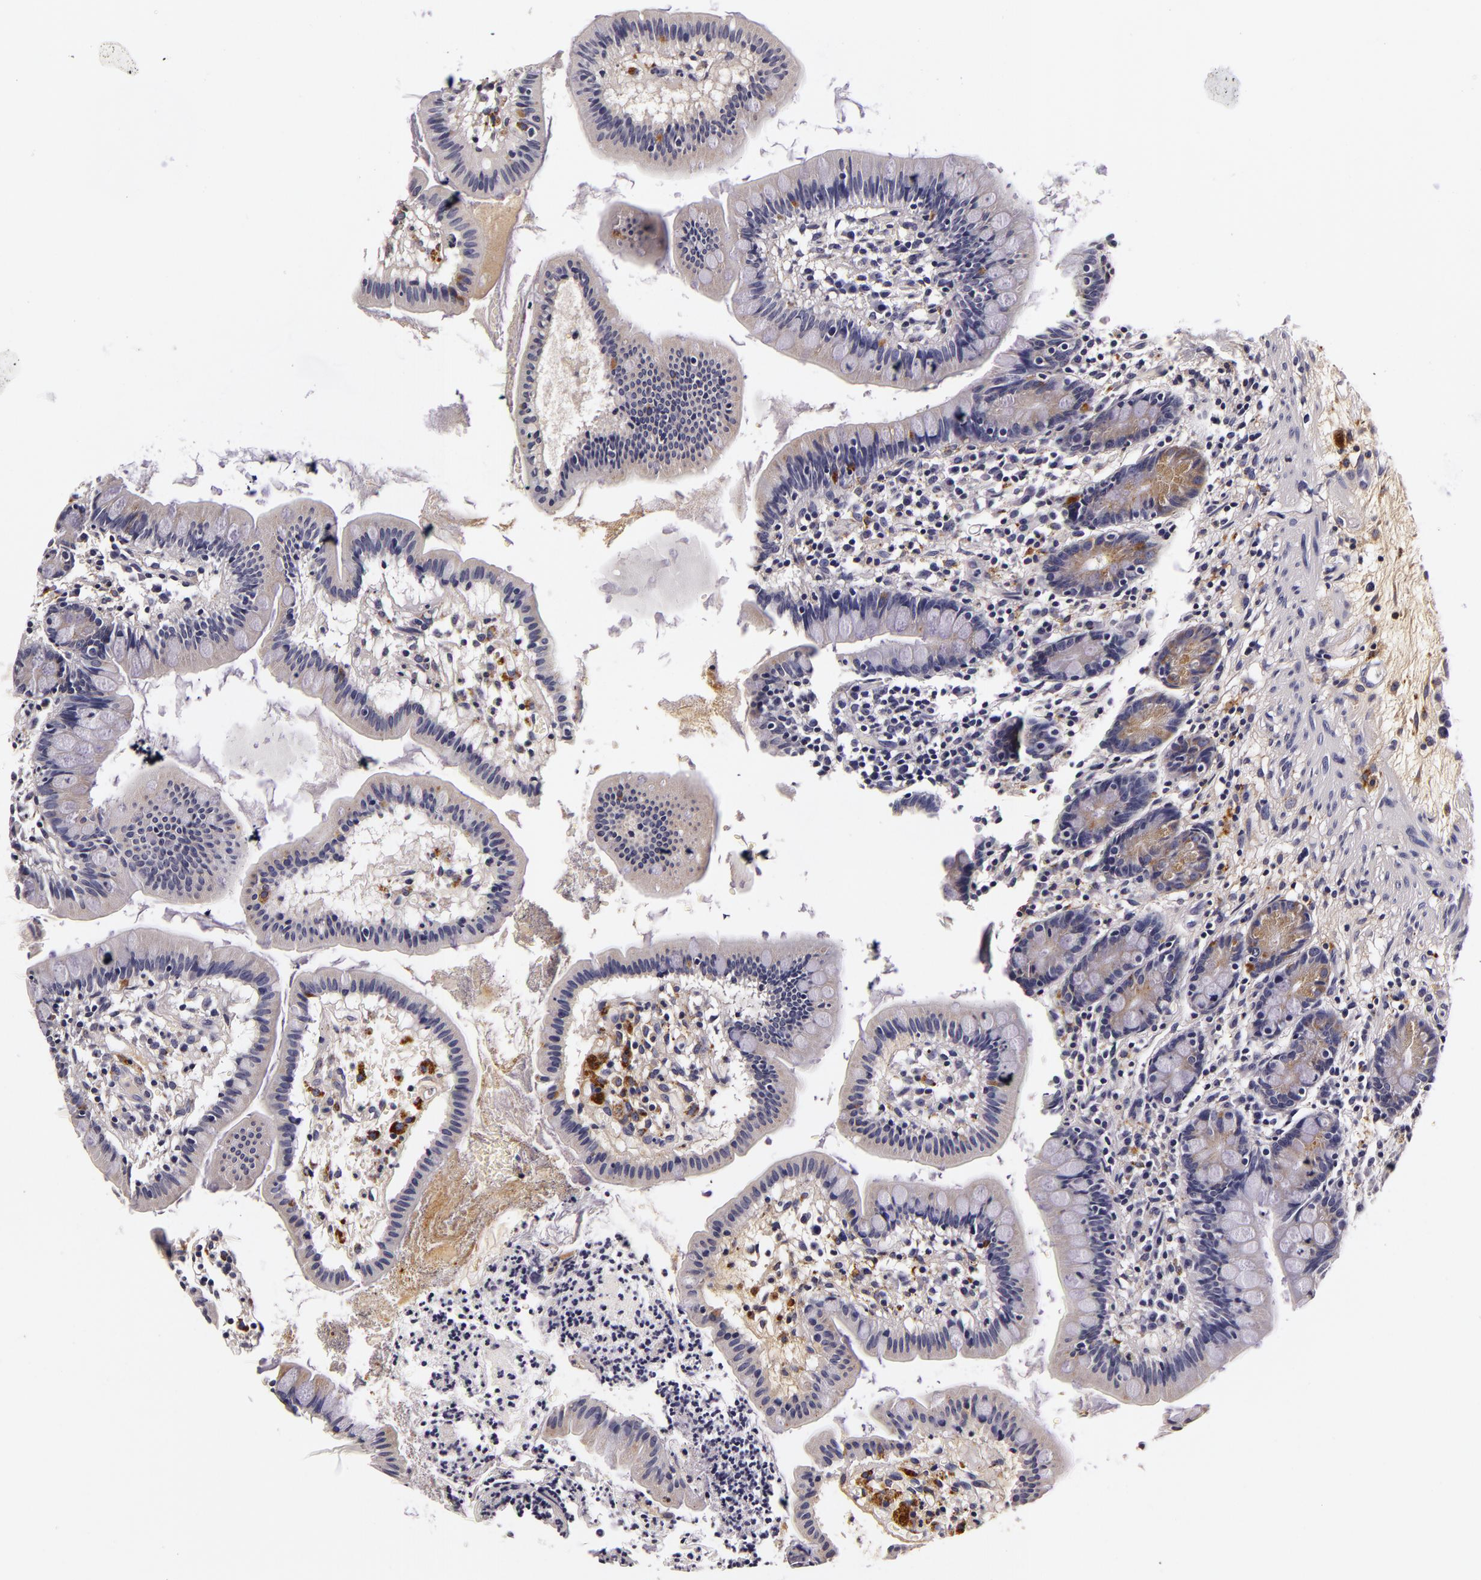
{"staining": {"intensity": "moderate", "quantity": "<25%", "location": "none"}, "tissue": "small intestine", "cell_type": "Glandular cells", "image_type": "normal", "snomed": [{"axis": "morphology", "description": "Normal tissue, NOS"}, {"axis": "topography", "description": "Small intestine"}], "caption": "An image showing moderate None staining in approximately <25% of glandular cells in normal small intestine, as visualized by brown immunohistochemical staining.", "gene": "LGALS3BP", "patient": {"sex": "female", "age": 51}}